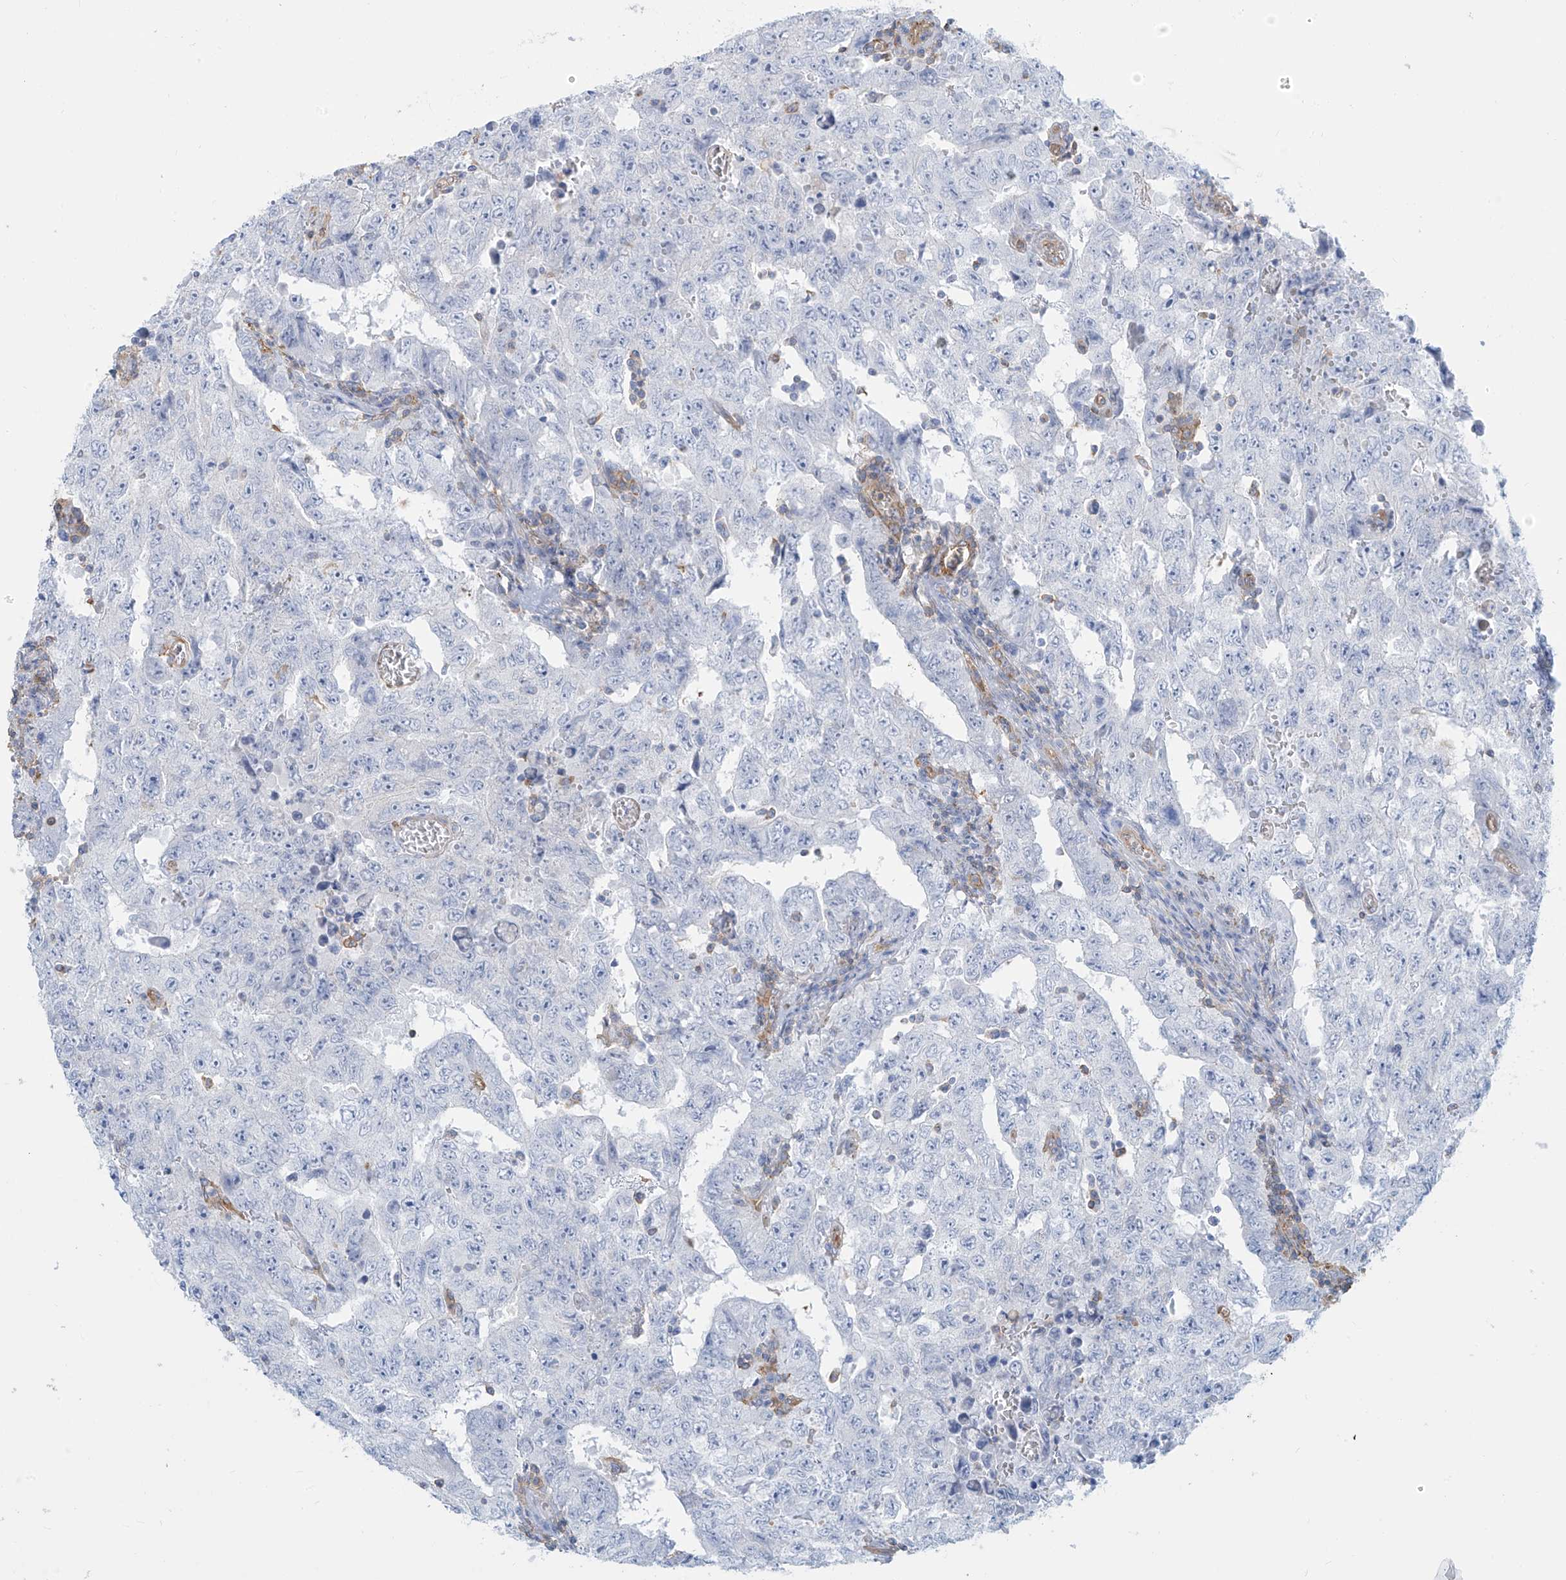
{"staining": {"intensity": "negative", "quantity": "none", "location": "none"}, "tissue": "testis cancer", "cell_type": "Tumor cells", "image_type": "cancer", "snomed": [{"axis": "morphology", "description": "Carcinoma, Embryonal, NOS"}, {"axis": "topography", "description": "Testis"}], "caption": "A photomicrograph of testis cancer stained for a protein reveals no brown staining in tumor cells. (DAB immunohistochemistry with hematoxylin counter stain).", "gene": "ZNF846", "patient": {"sex": "male", "age": 26}}